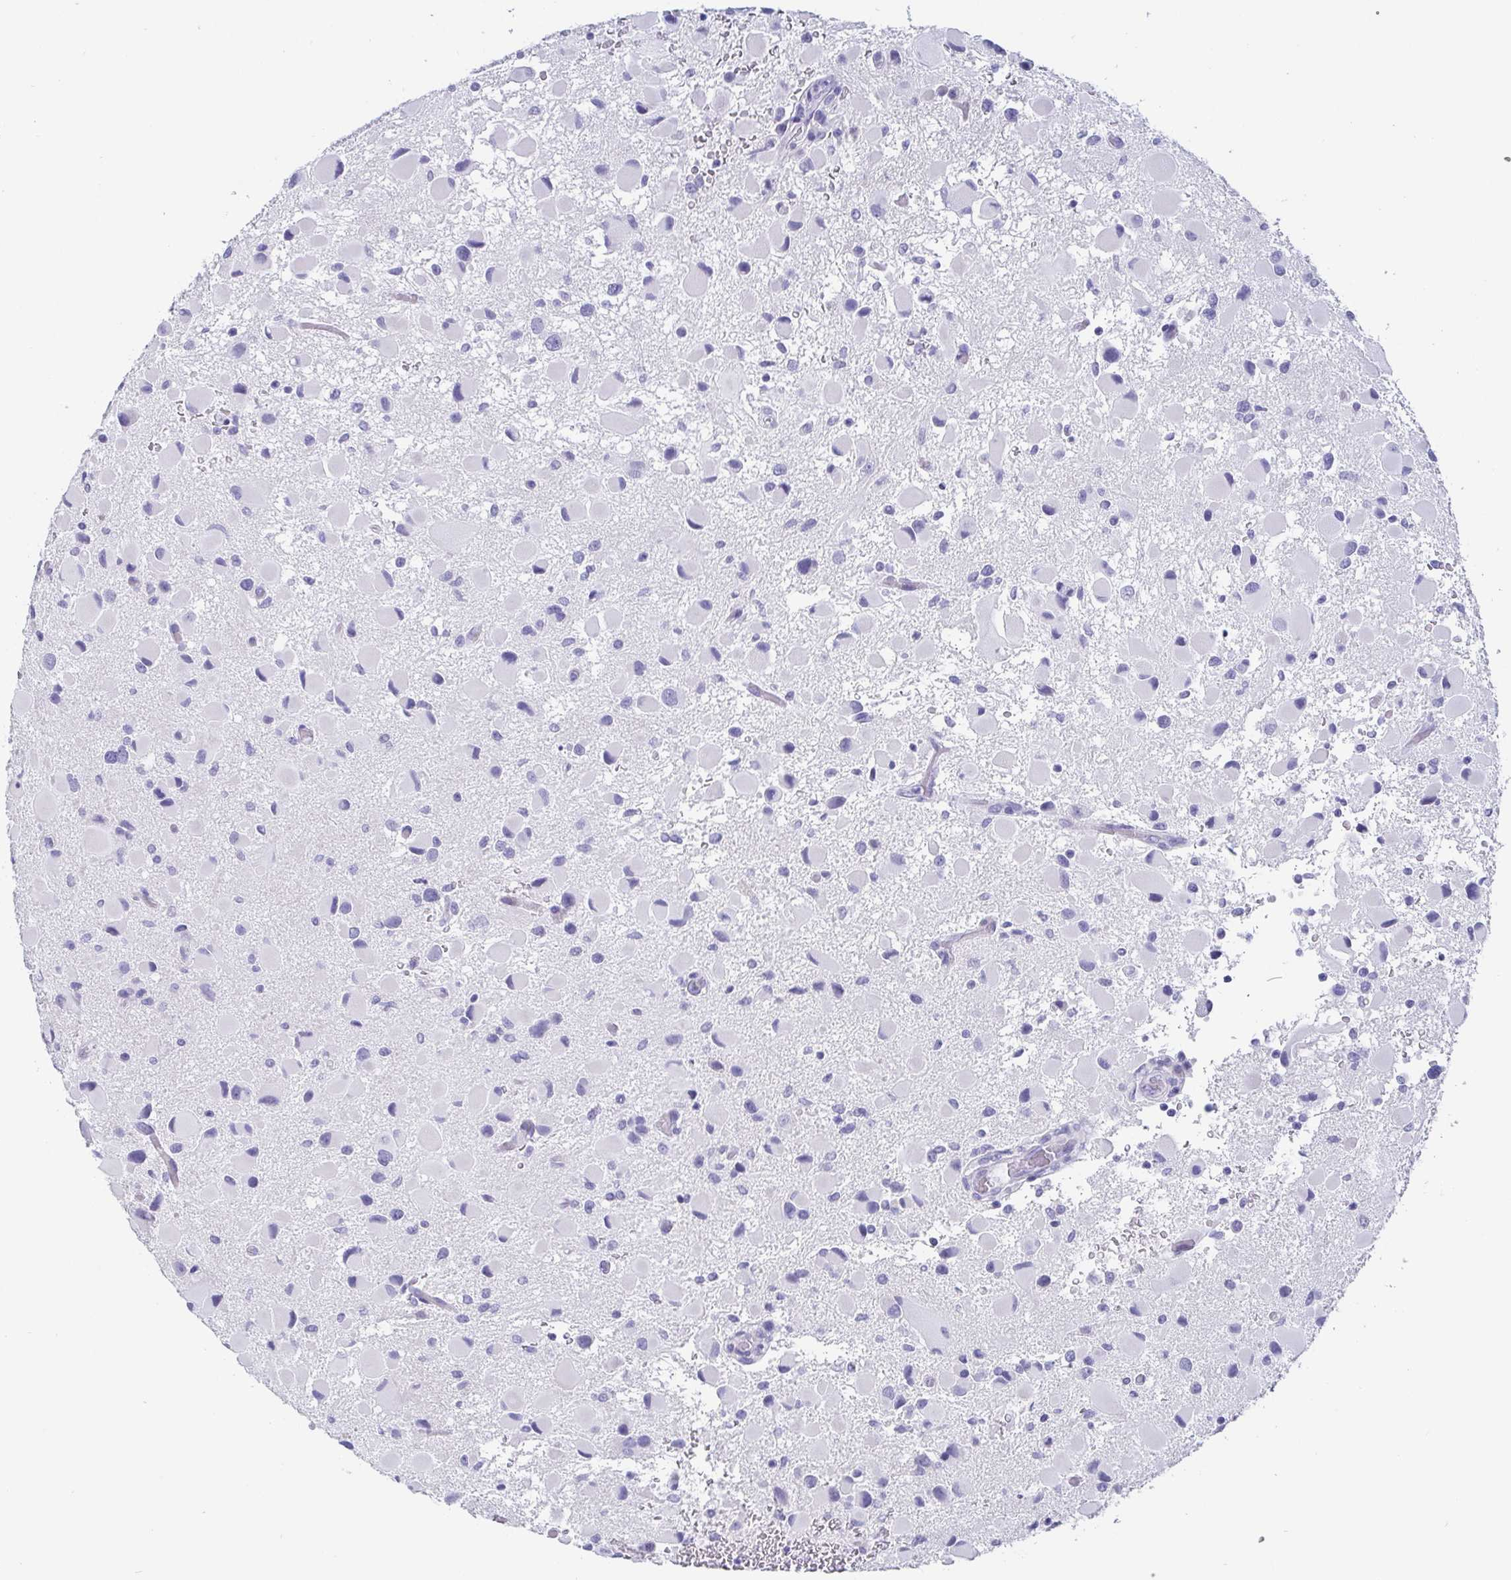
{"staining": {"intensity": "negative", "quantity": "none", "location": "none"}, "tissue": "glioma", "cell_type": "Tumor cells", "image_type": "cancer", "snomed": [{"axis": "morphology", "description": "Glioma, malignant, Low grade"}, {"axis": "topography", "description": "Brain"}], "caption": "IHC histopathology image of neoplastic tissue: human glioma stained with DAB exhibits no significant protein positivity in tumor cells.", "gene": "SCGN", "patient": {"sex": "female", "age": 32}}